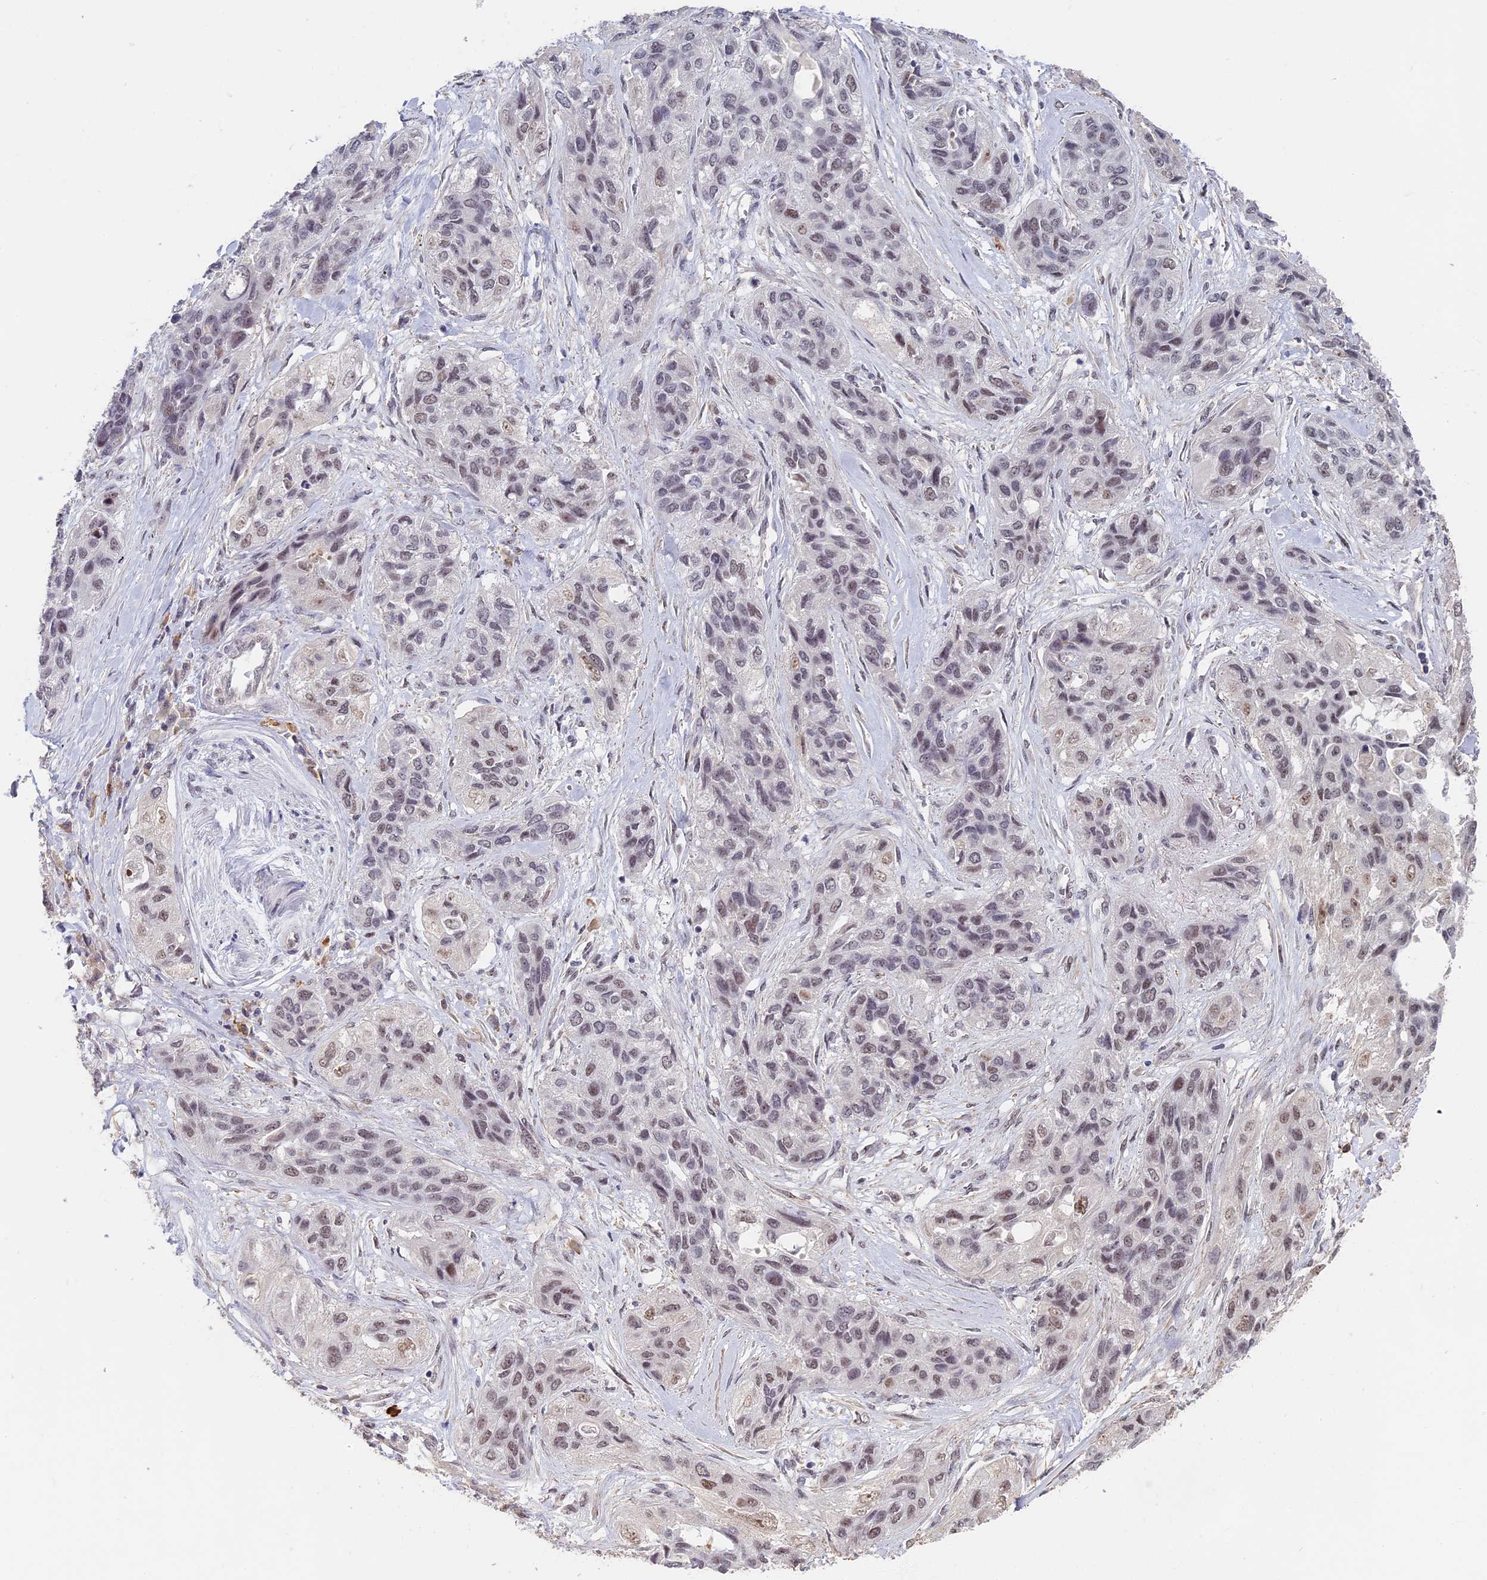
{"staining": {"intensity": "weak", "quantity": "25%-75%", "location": "nuclear"}, "tissue": "lung cancer", "cell_type": "Tumor cells", "image_type": "cancer", "snomed": [{"axis": "morphology", "description": "Squamous cell carcinoma, NOS"}, {"axis": "topography", "description": "Lung"}], "caption": "Human lung squamous cell carcinoma stained for a protein (brown) demonstrates weak nuclear positive staining in about 25%-75% of tumor cells.", "gene": "MORF4L1", "patient": {"sex": "female", "age": 70}}